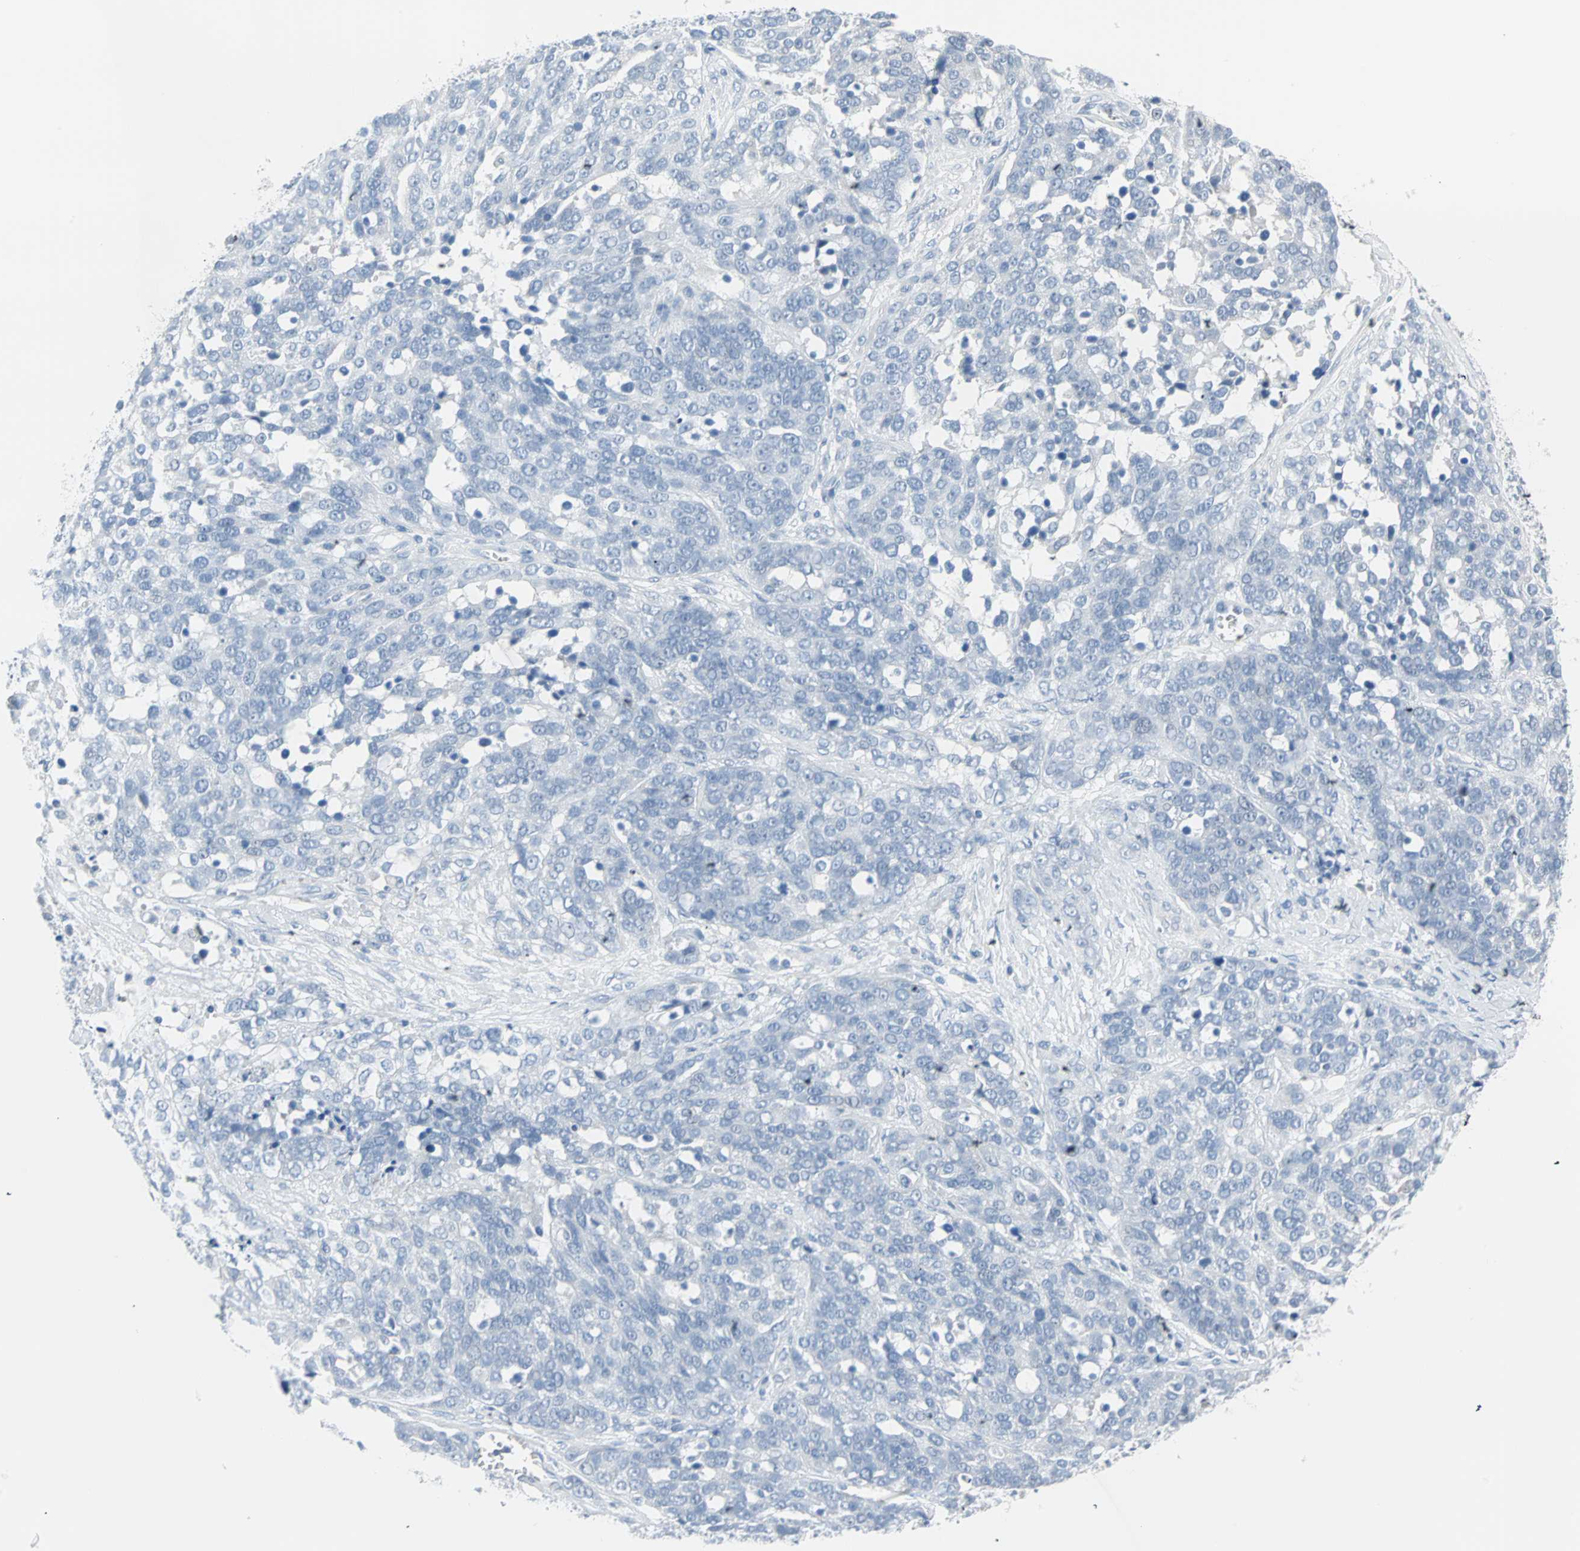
{"staining": {"intensity": "negative", "quantity": "none", "location": "none"}, "tissue": "ovarian cancer", "cell_type": "Tumor cells", "image_type": "cancer", "snomed": [{"axis": "morphology", "description": "Cystadenocarcinoma, serous, NOS"}, {"axis": "topography", "description": "Ovary"}], "caption": "An IHC image of serous cystadenocarcinoma (ovarian) is shown. There is no staining in tumor cells of serous cystadenocarcinoma (ovarian).", "gene": "STX1A", "patient": {"sex": "female", "age": 44}}